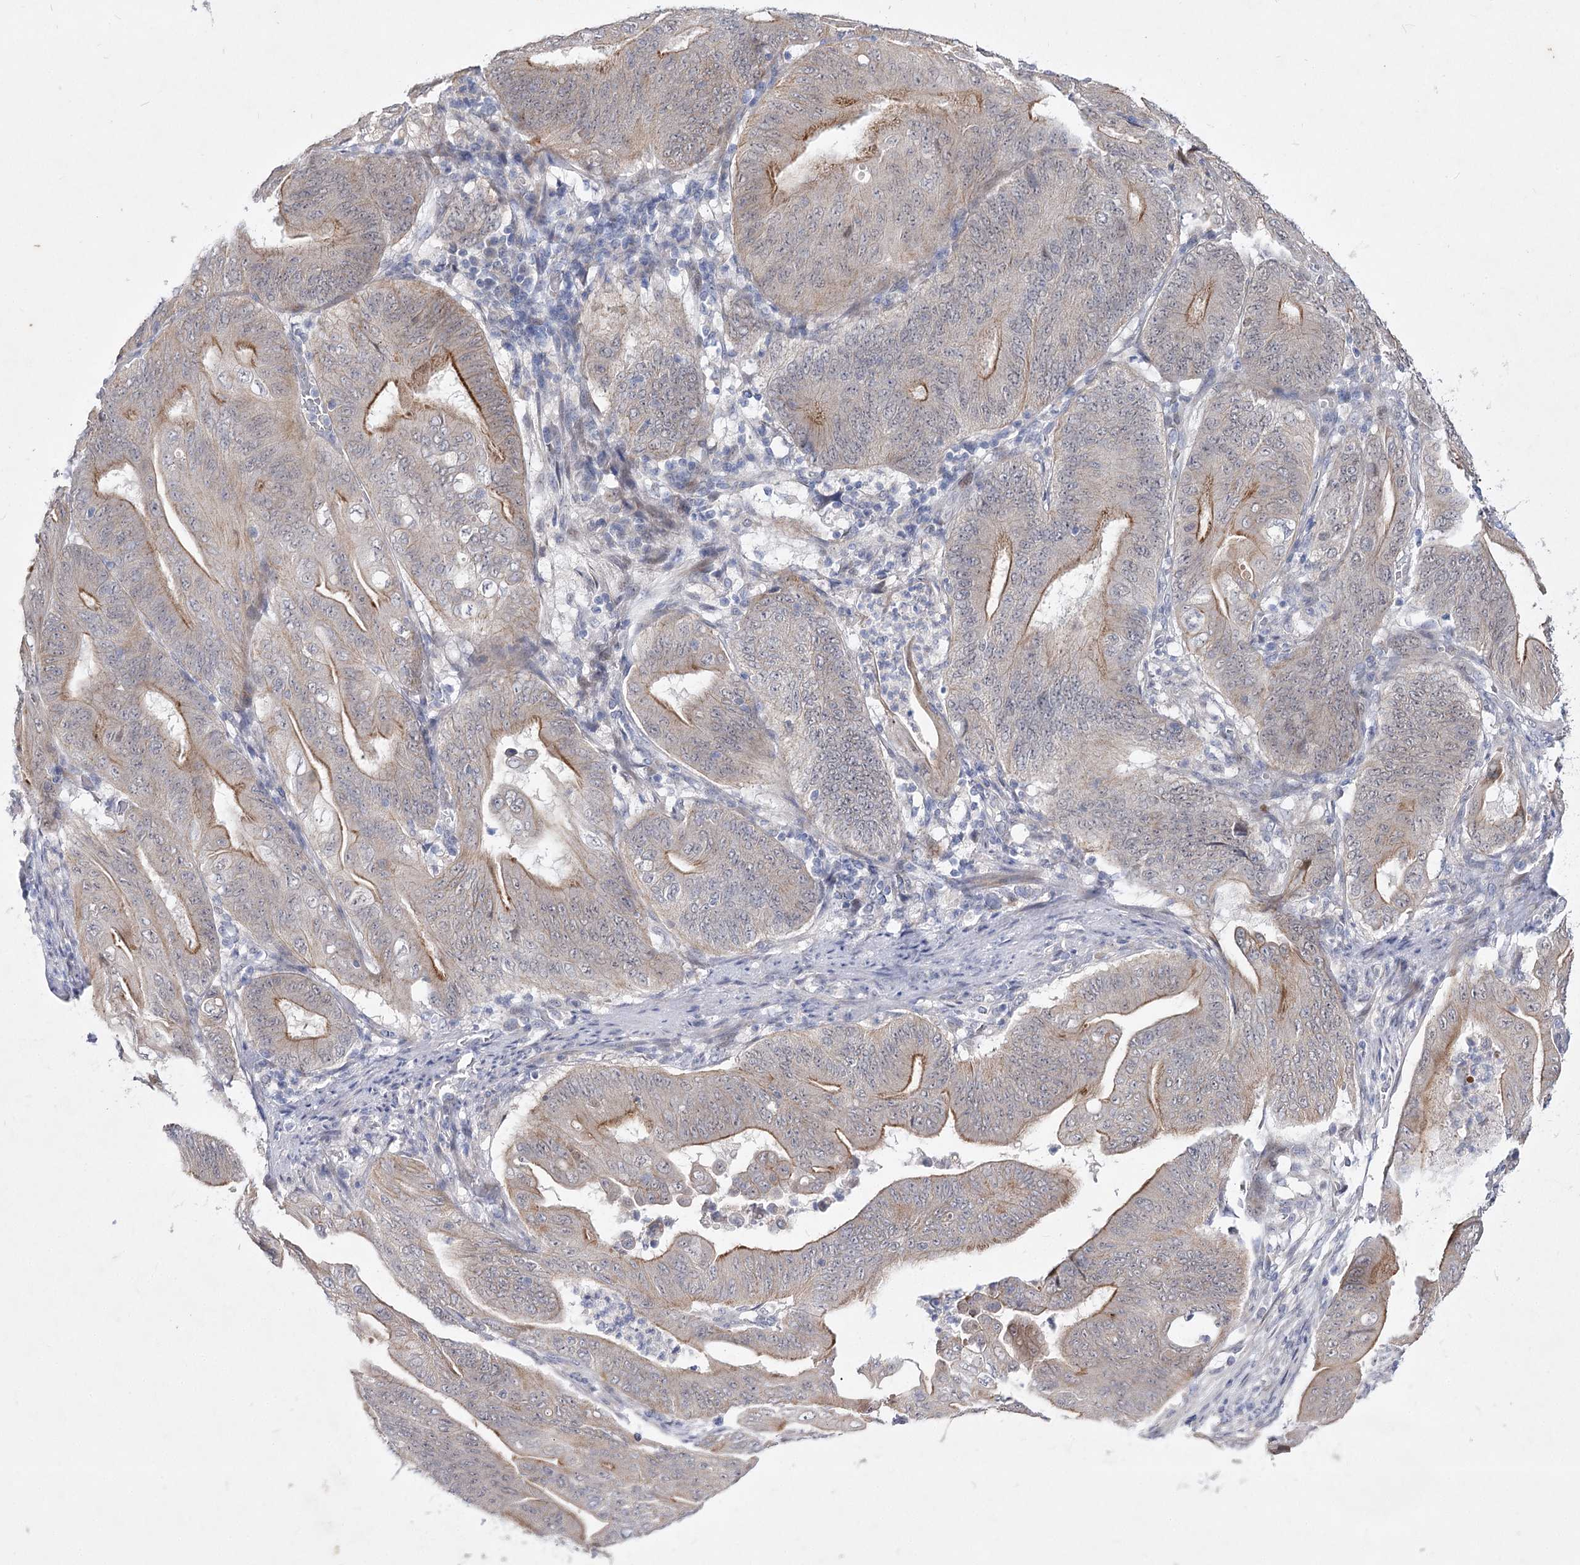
{"staining": {"intensity": "moderate", "quantity": "25%-75%", "location": "cytoplasmic/membranous"}, "tissue": "stomach cancer", "cell_type": "Tumor cells", "image_type": "cancer", "snomed": [{"axis": "morphology", "description": "Adenocarcinoma, NOS"}, {"axis": "topography", "description": "Stomach"}], "caption": "Immunohistochemical staining of human stomach cancer reveals moderate cytoplasmic/membranous protein staining in approximately 25%-75% of tumor cells.", "gene": "ARHGAP32", "patient": {"sex": "female", "age": 73}}